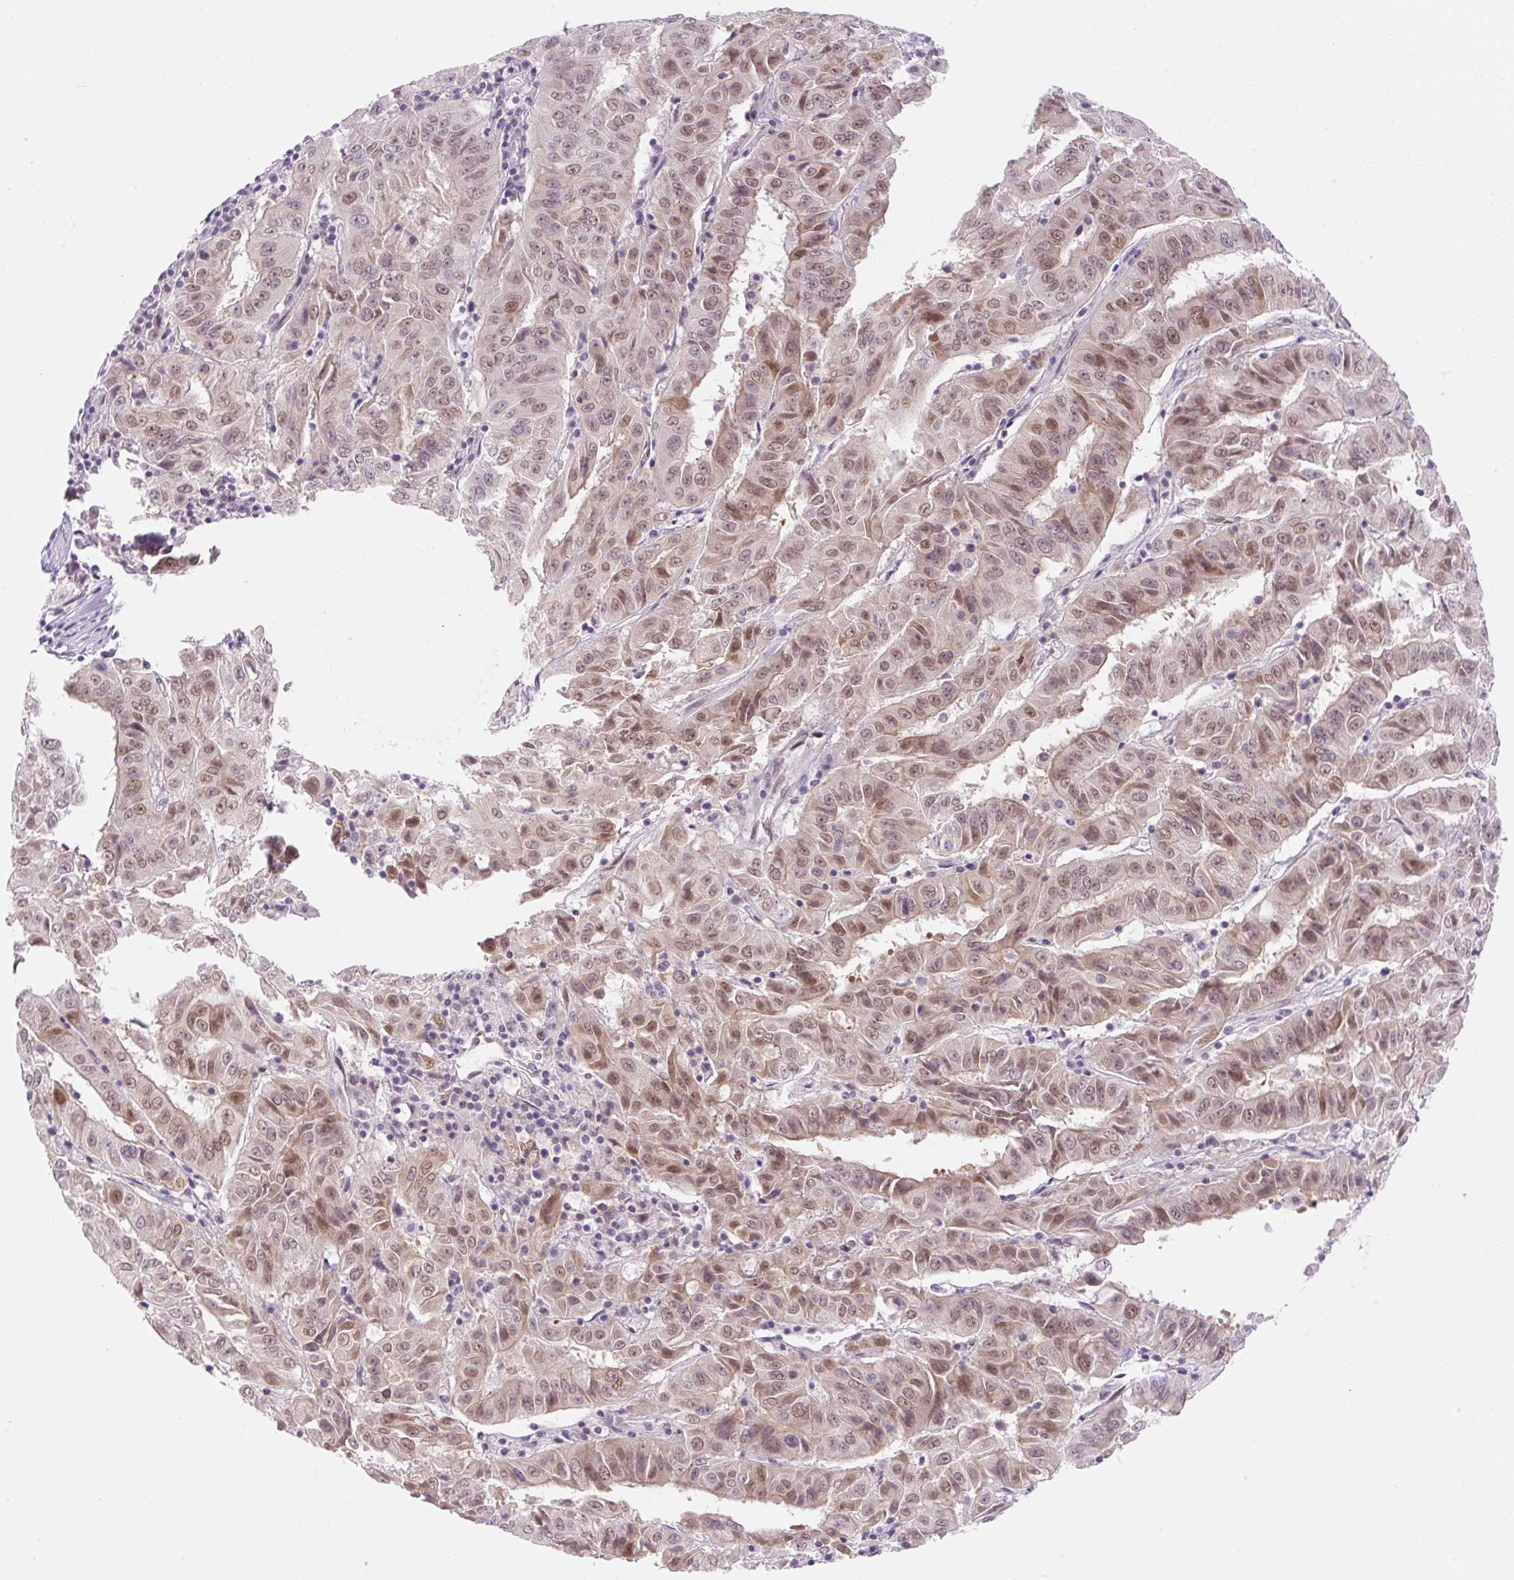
{"staining": {"intensity": "moderate", "quantity": ">75%", "location": "nuclear"}, "tissue": "pancreatic cancer", "cell_type": "Tumor cells", "image_type": "cancer", "snomed": [{"axis": "morphology", "description": "Adenocarcinoma, NOS"}, {"axis": "topography", "description": "Pancreas"}], "caption": "Protein staining displays moderate nuclear staining in about >75% of tumor cells in adenocarcinoma (pancreatic).", "gene": "SYNE3", "patient": {"sex": "male", "age": 63}}